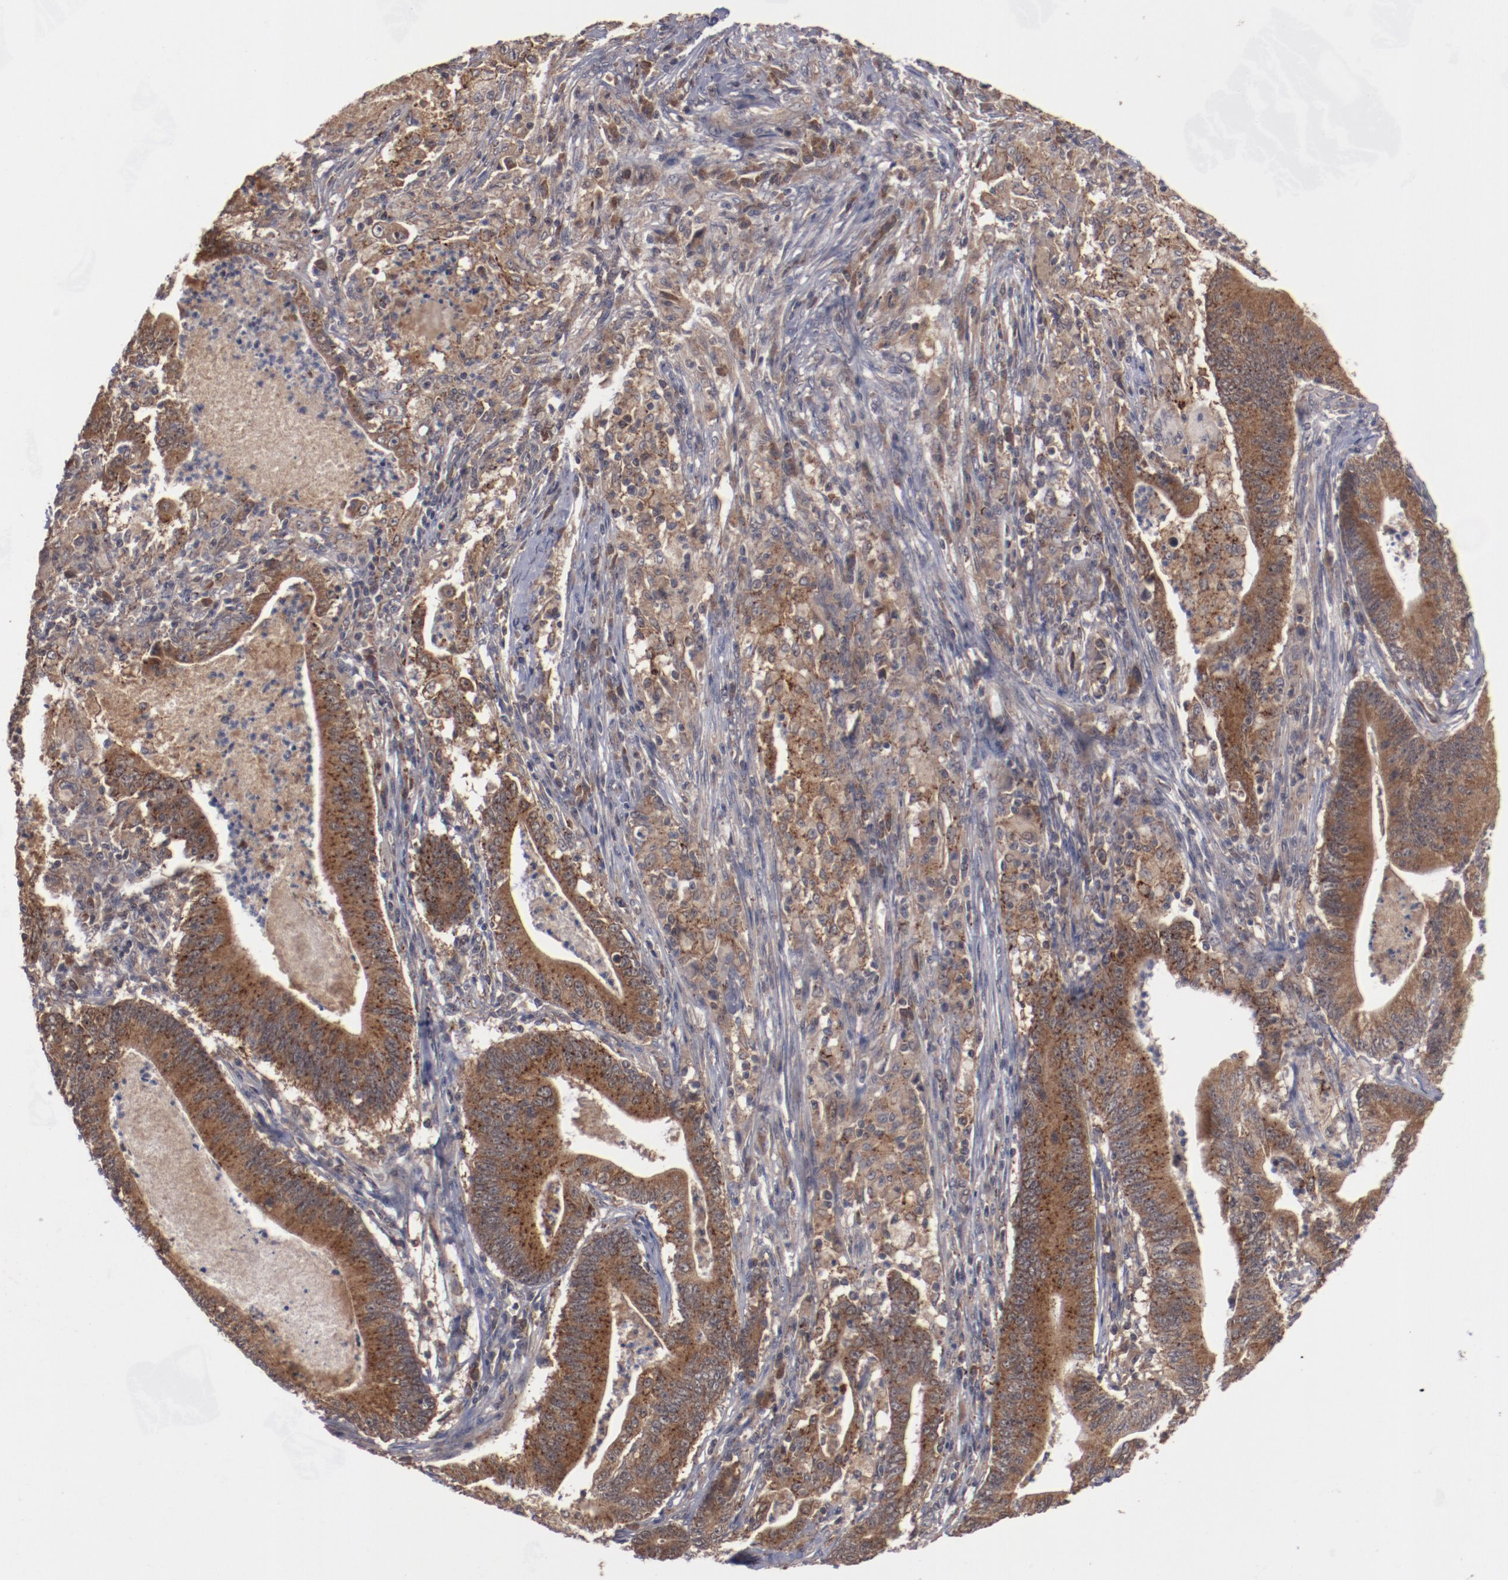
{"staining": {"intensity": "strong", "quantity": ">75%", "location": "cytoplasmic/membranous"}, "tissue": "stomach cancer", "cell_type": "Tumor cells", "image_type": "cancer", "snomed": [{"axis": "morphology", "description": "Adenocarcinoma, NOS"}, {"axis": "topography", "description": "Stomach, lower"}], "caption": "Immunohistochemistry (IHC) of adenocarcinoma (stomach) displays high levels of strong cytoplasmic/membranous positivity in approximately >75% of tumor cells.", "gene": "TENM1", "patient": {"sex": "female", "age": 86}}